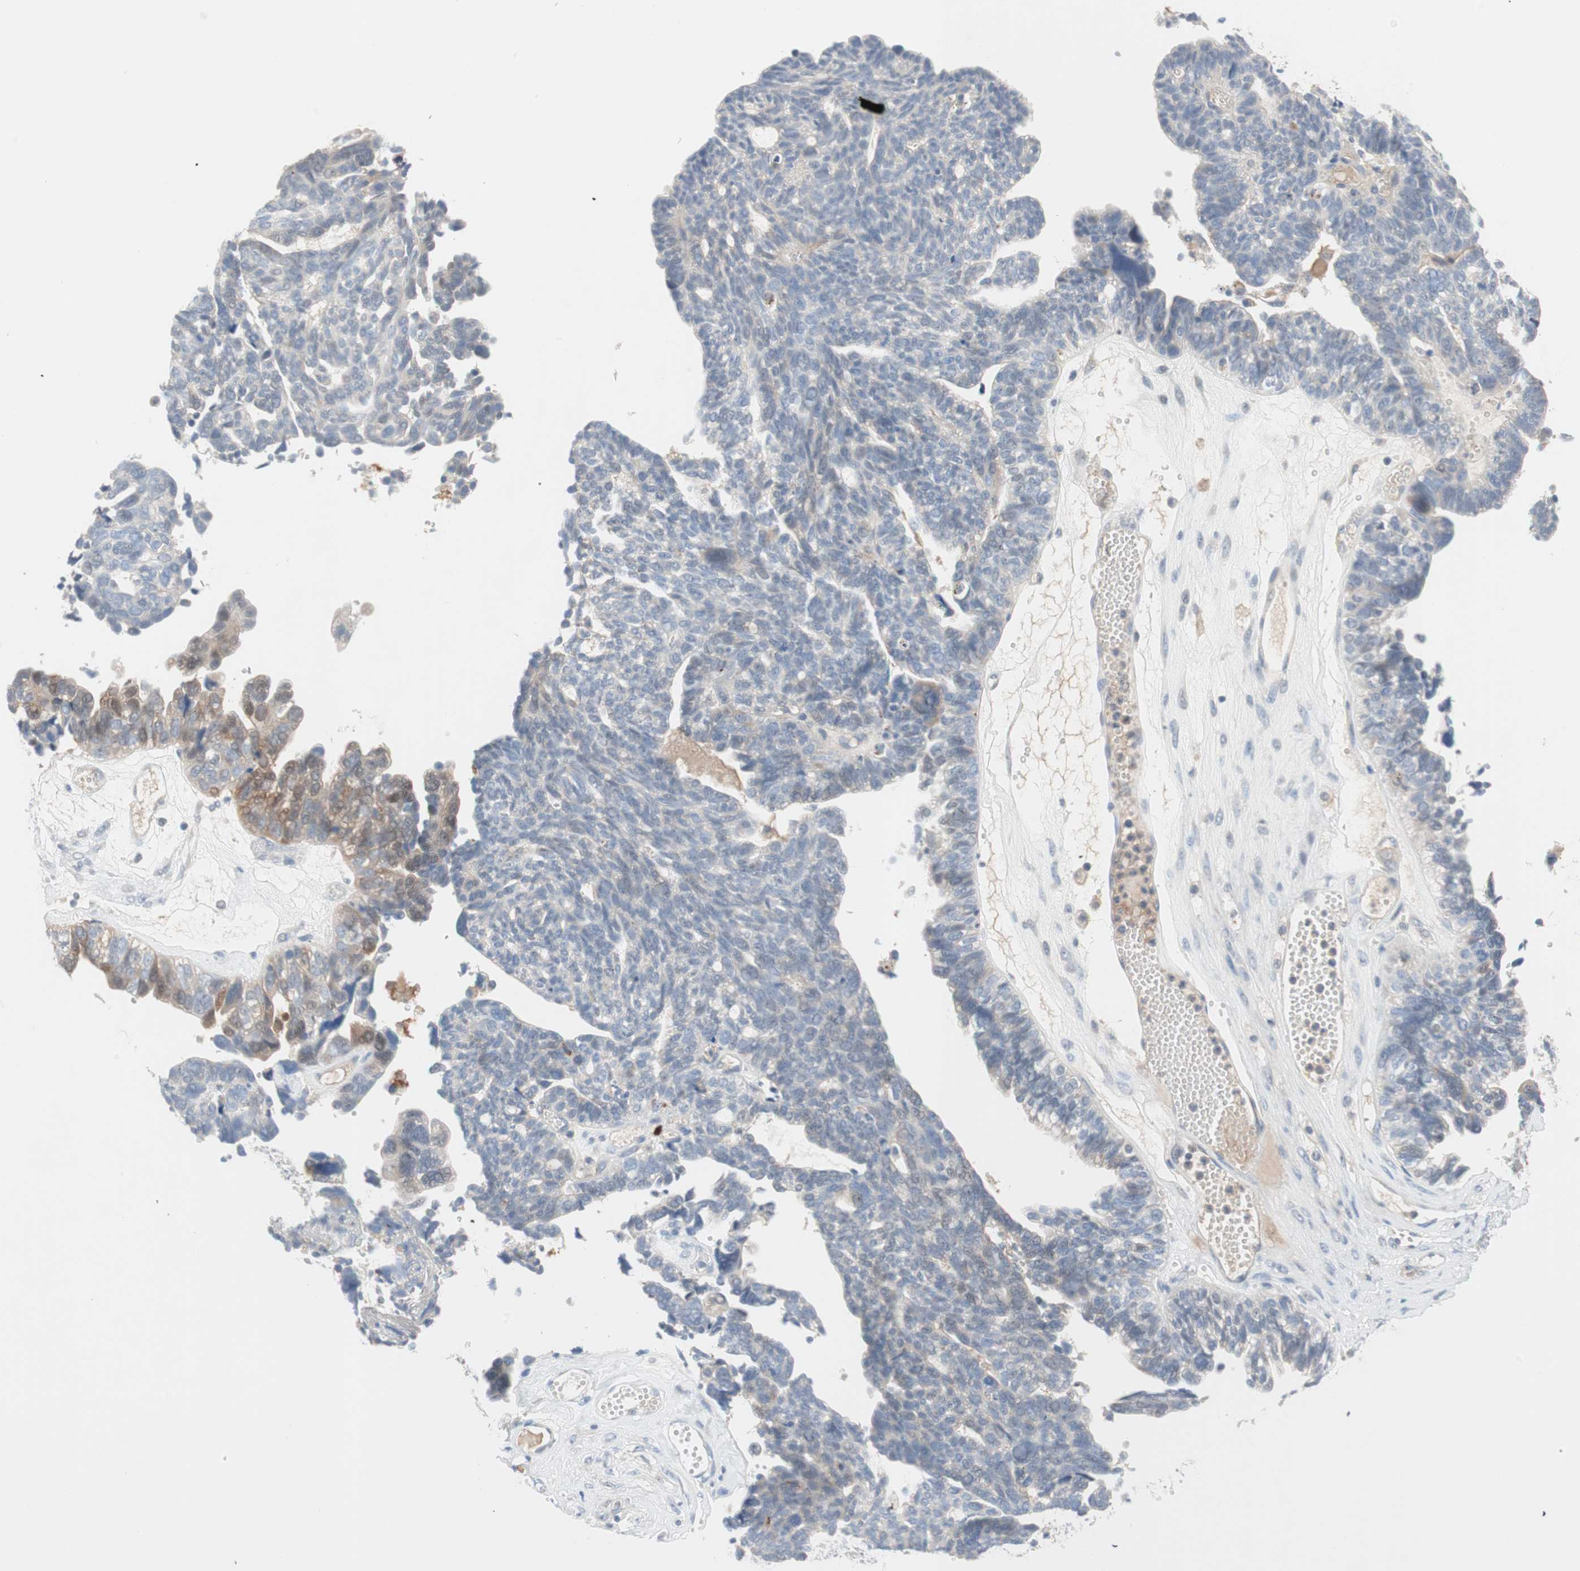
{"staining": {"intensity": "weak", "quantity": "<25%", "location": "cytoplasmic/membranous"}, "tissue": "ovarian cancer", "cell_type": "Tumor cells", "image_type": "cancer", "snomed": [{"axis": "morphology", "description": "Cystadenocarcinoma, serous, NOS"}, {"axis": "topography", "description": "Ovary"}], "caption": "IHC micrograph of neoplastic tissue: human serous cystadenocarcinoma (ovarian) stained with DAB (3,3'-diaminobenzidine) reveals no significant protein expression in tumor cells.", "gene": "PDZK1", "patient": {"sex": "female", "age": 79}}